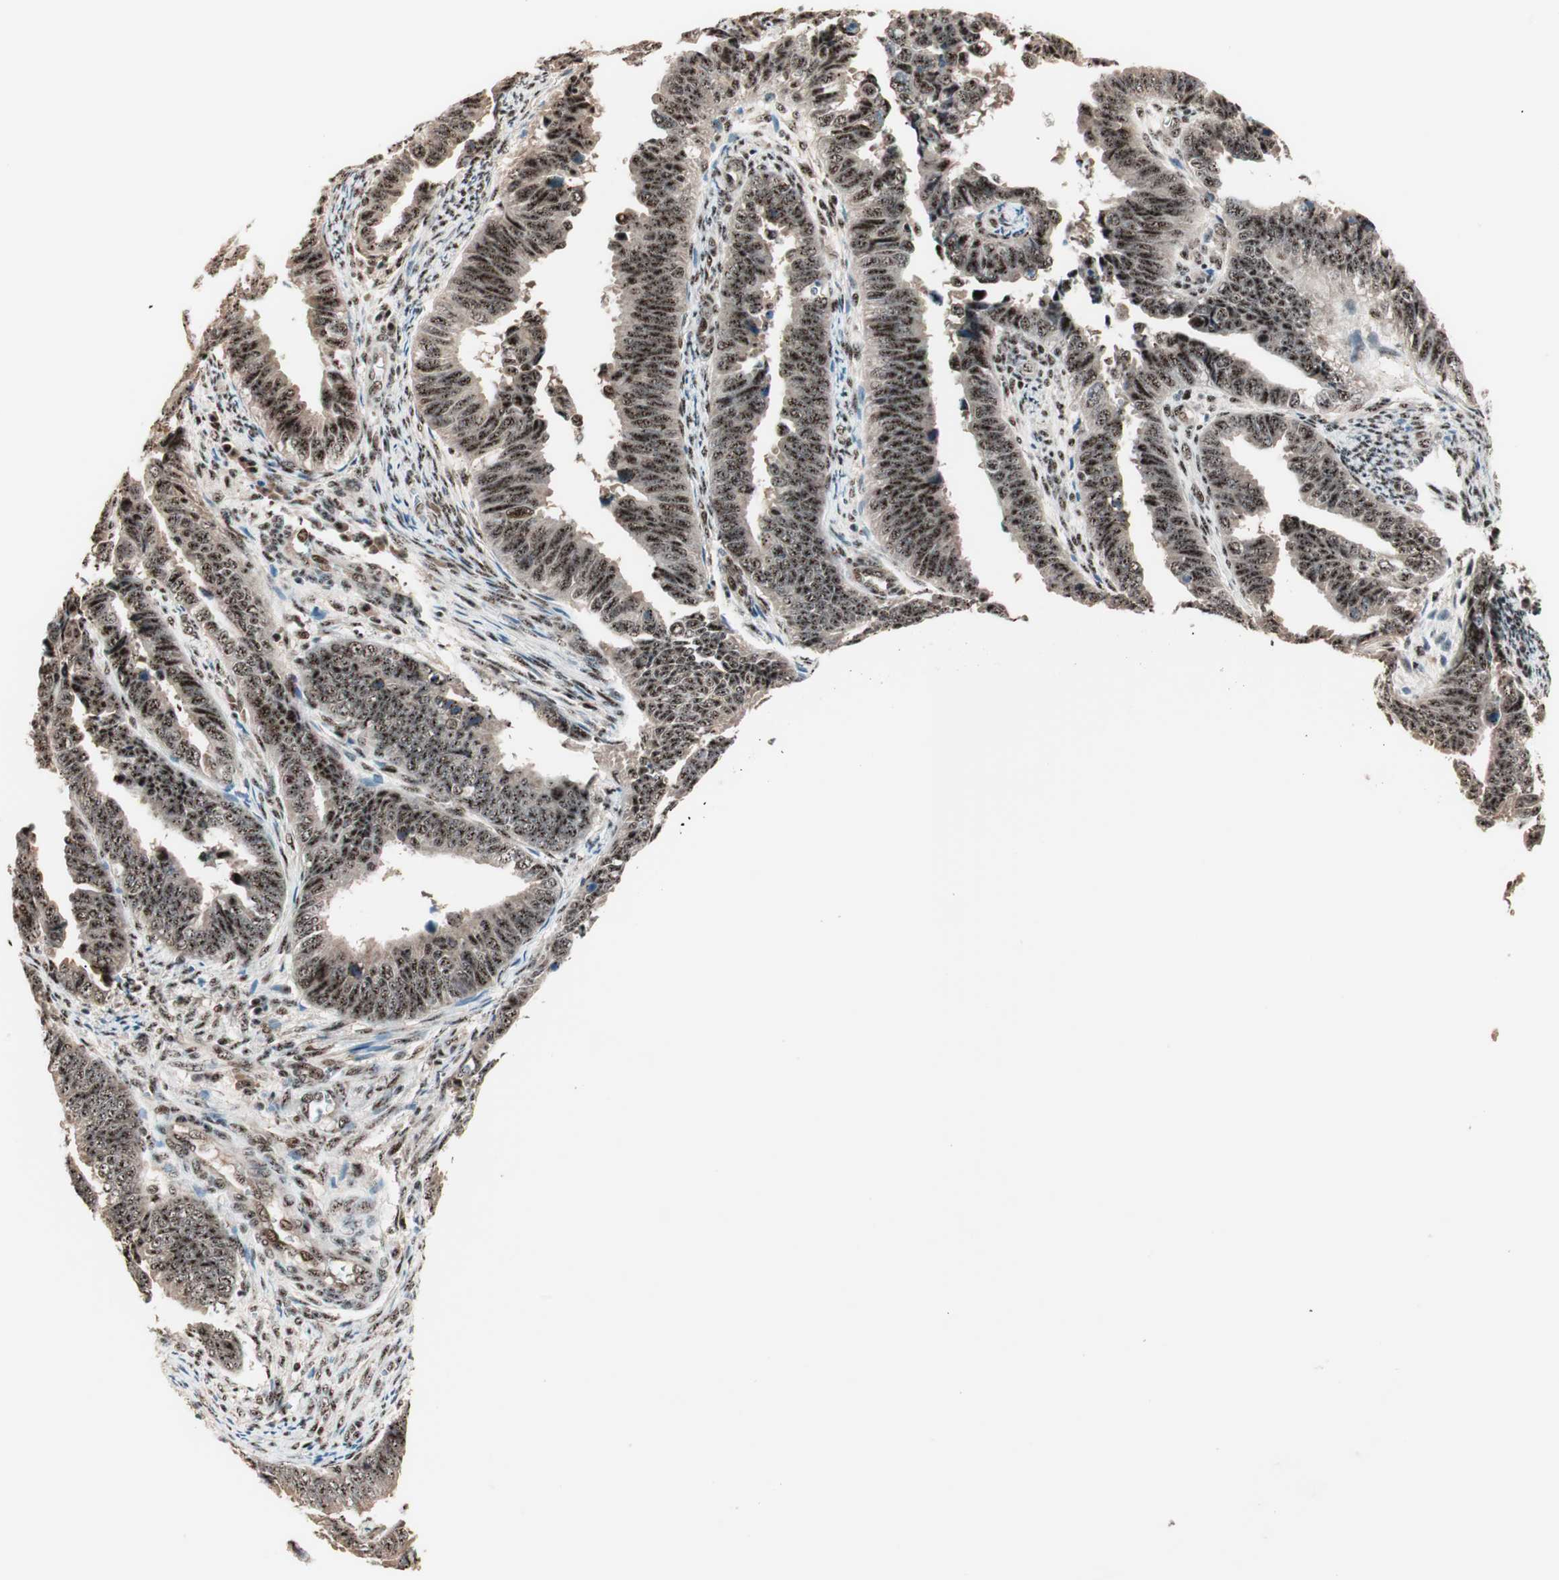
{"staining": {"intensity": "strong", "quantity": ">75%", "location": "nuclear"}, "tissue": "endometrial cancer", "cell_type": "Tumor cells", "image_type": "cancer", "snomed": [{"axis": "morphology", "description": "Adenocarcinoma, NOS"}, {"axis": "topography", "description": "Endometrium"}], "caption": "Tumor cells show high levels of strong nuclear positivity in about >75% of cells in human endometrial cancer.", "gene": "NR5A2", "patient": {"sex": "female", "age": 75}}